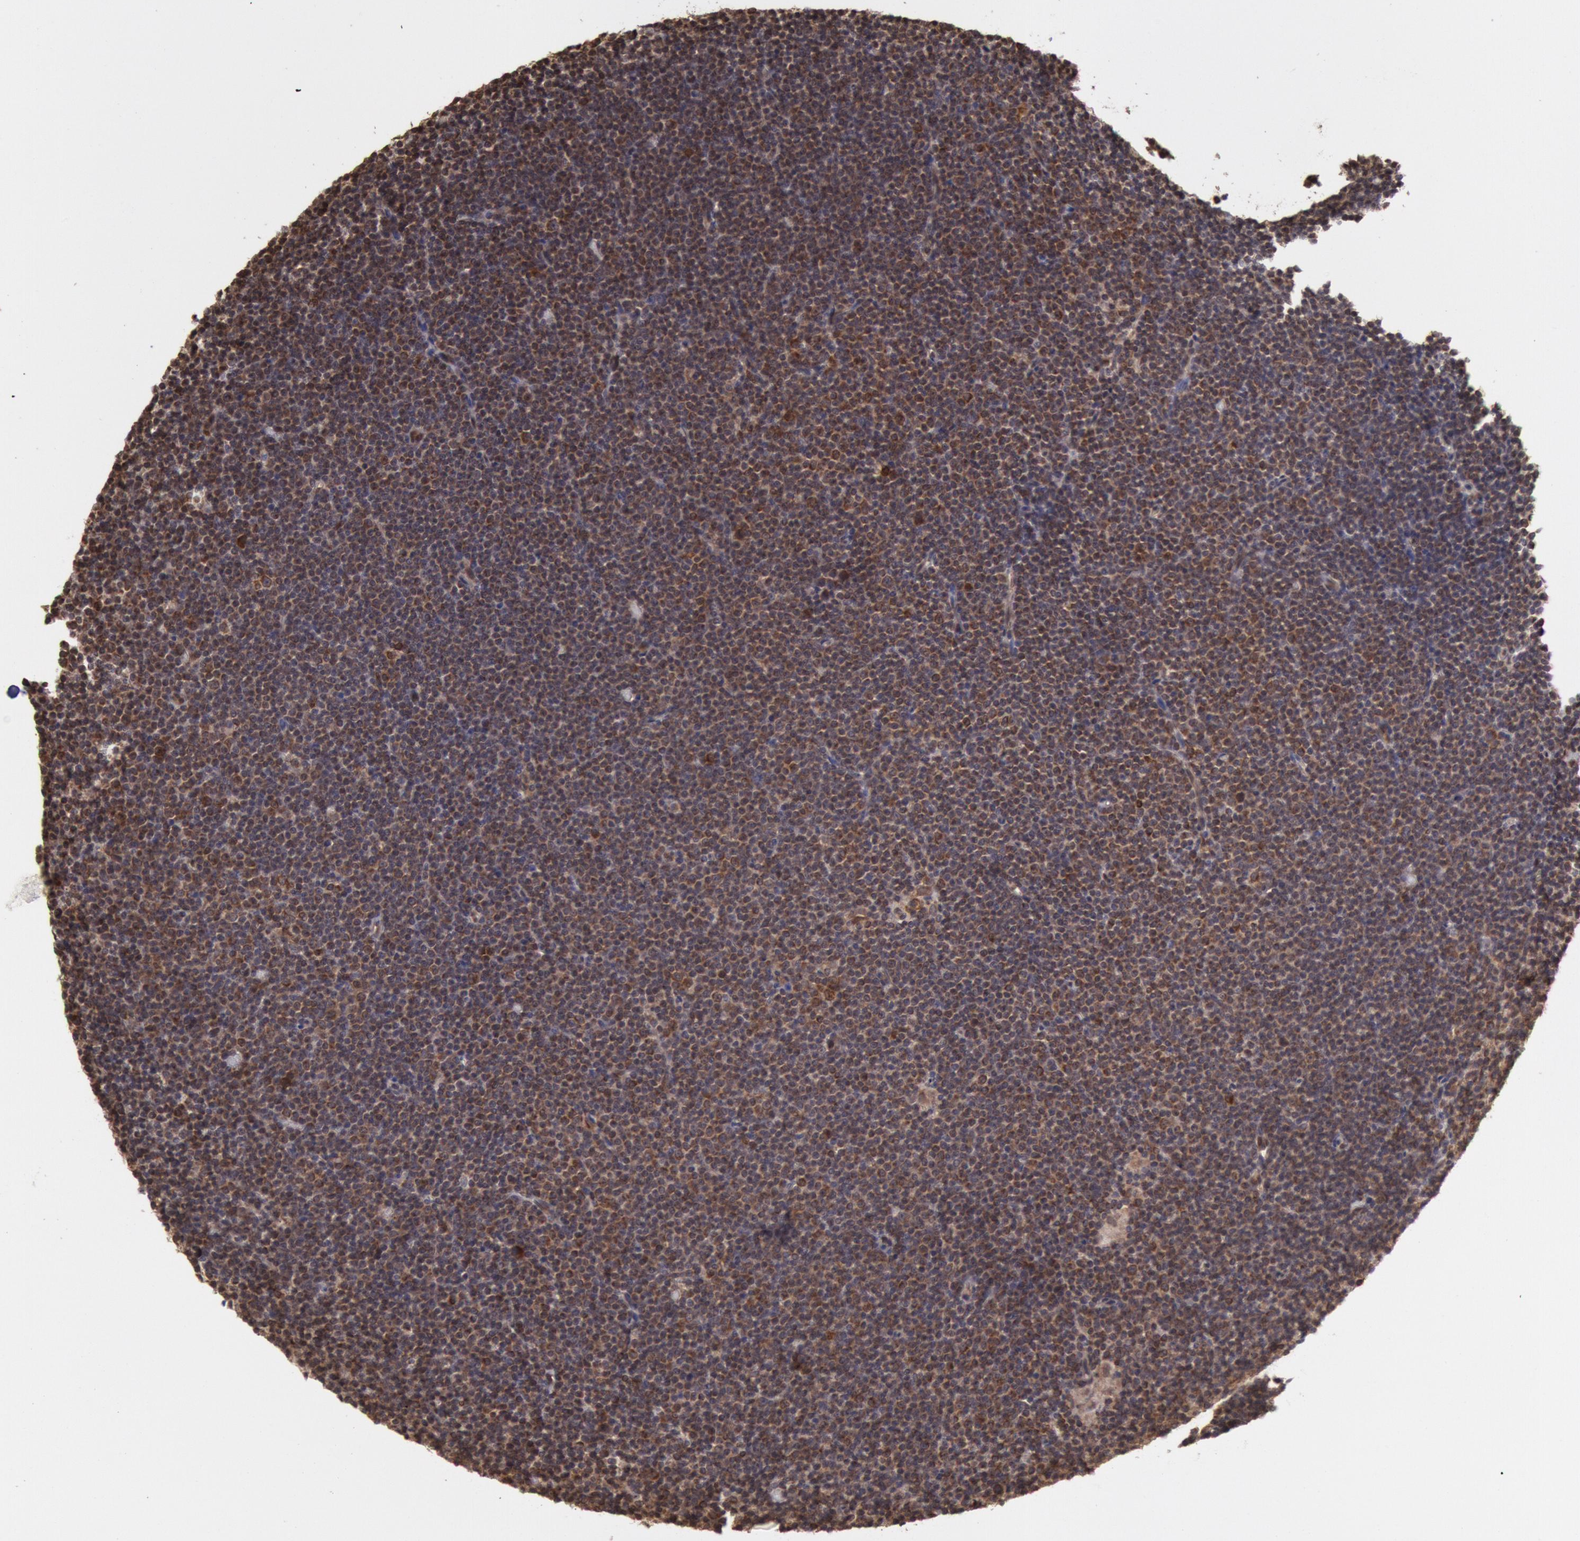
{"staining": {"intensity": "moderate", "quantity": "25%-75%", "location": "cytoplasmic/membranous"}, "tissue": "lymphoma", "cell_type": "Tumor cells", "image_type": "cancer", "snomed": [{"axis": "morphology", "description": "Malignant lymphoma, non-Hodgkin's type, Low grade"}, {"axis": "topography", "description": "Lymph node"}], "caption": "Protein expression analysis of human malignant lymphoma, non-Hodgkin's type (low-grade) reveals moderate cytoplasmic/membranous positivity in about 25%-75% of tumor cells.", "gene": "STX17", "patient": {"sex": "female", "age": 69}}